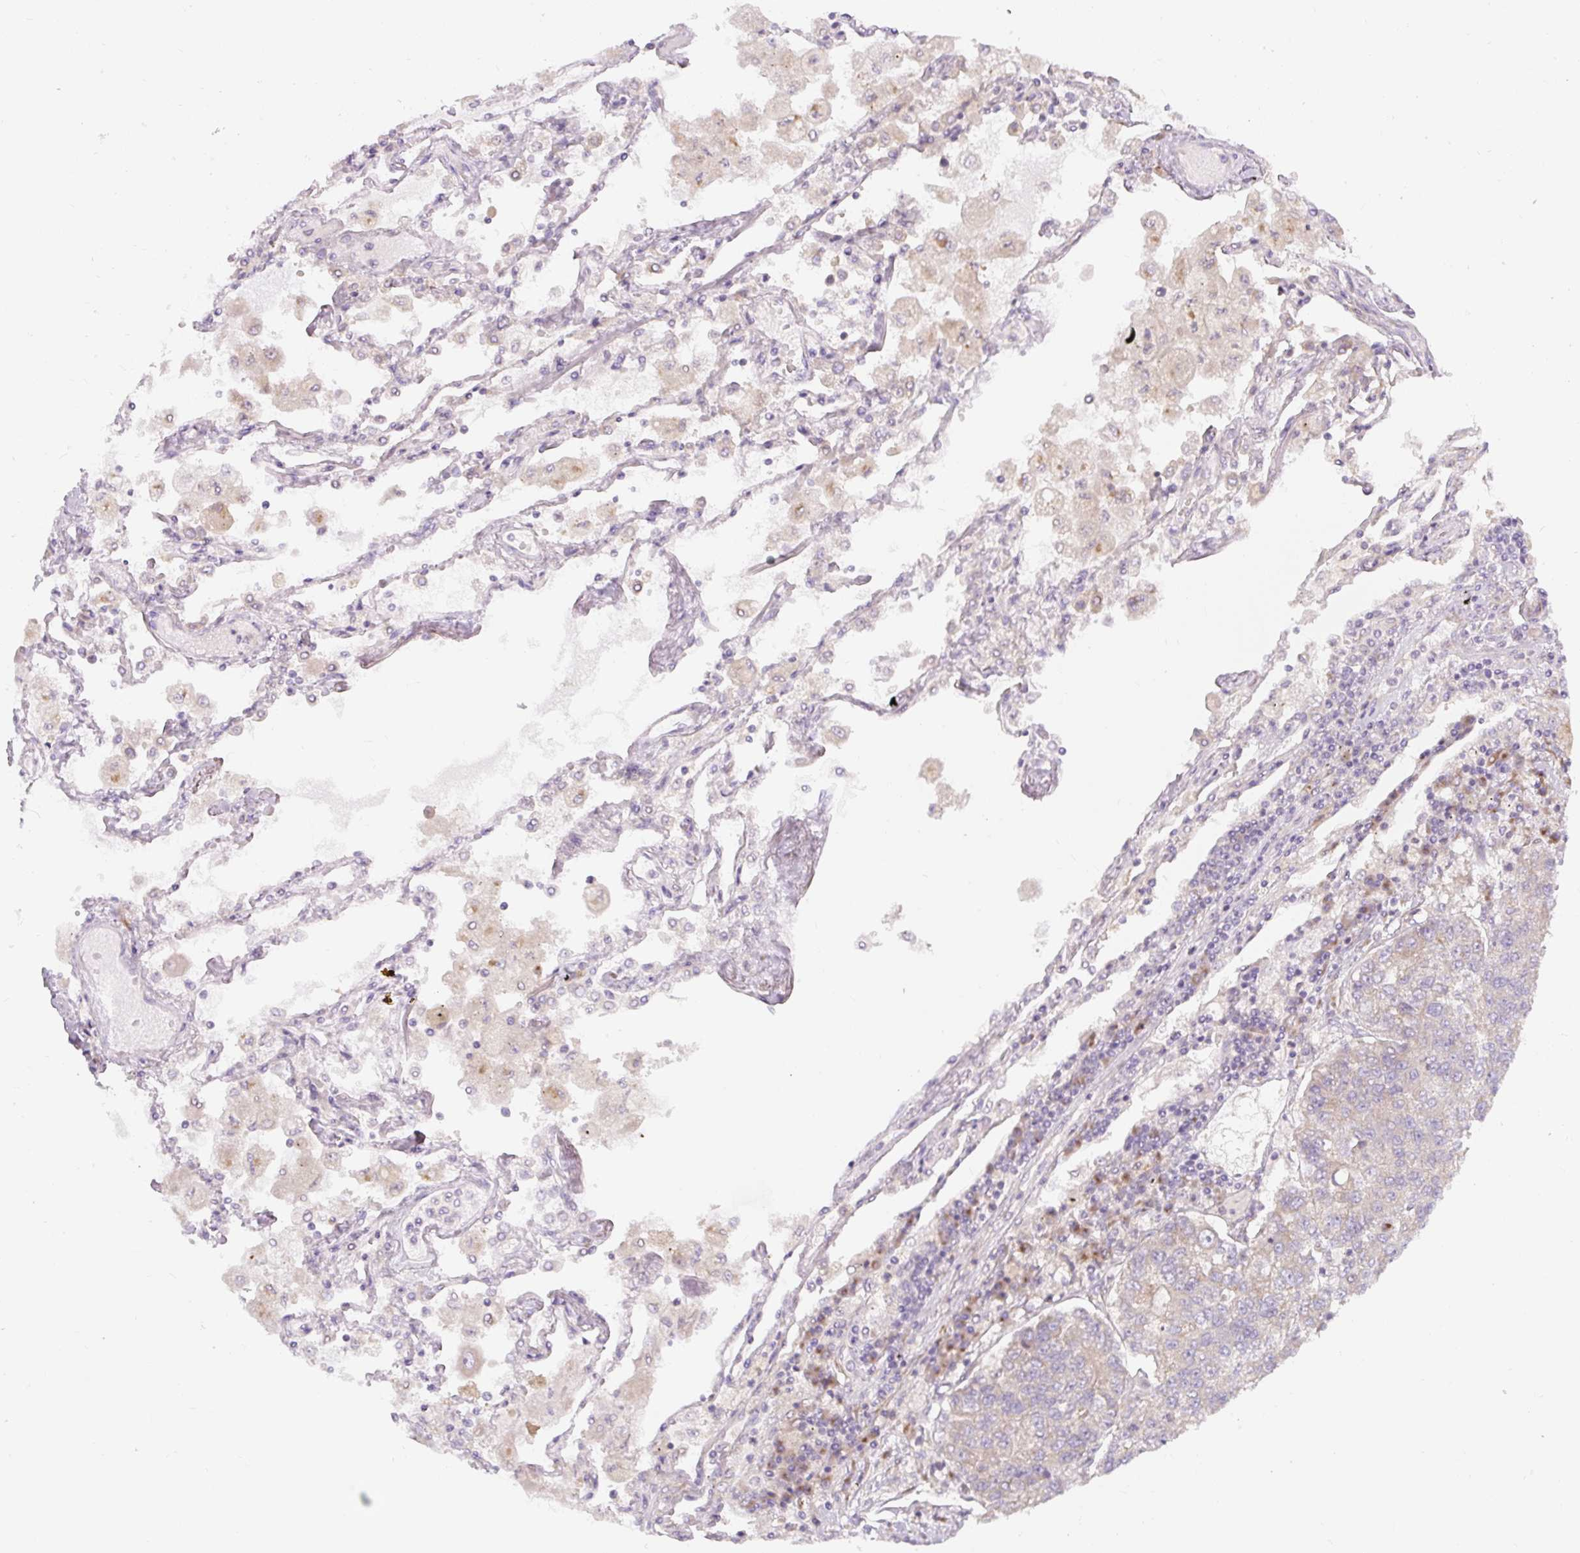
{"staining": {"intensity": "weak", "quantity": "<25%", "location": "cytoplasmic/membranous"}, "tissue": "lung cancer", "cell_type": "Tumor cells", "image_type": "cancer", "snomed": [{"axis": "morphology", "description": "Adenocarcinoma, NOS"}, {"axis": "topography", "description": "Lung"}], "caption": "An immunohistochemistry (IHC) photomicrograph of lung adenocarcinoma is shown. There is no staining in tumor cells of lung adenocarcinoma.", "gene": "MLX", "patient": {"sex": "male", "age": 49}}